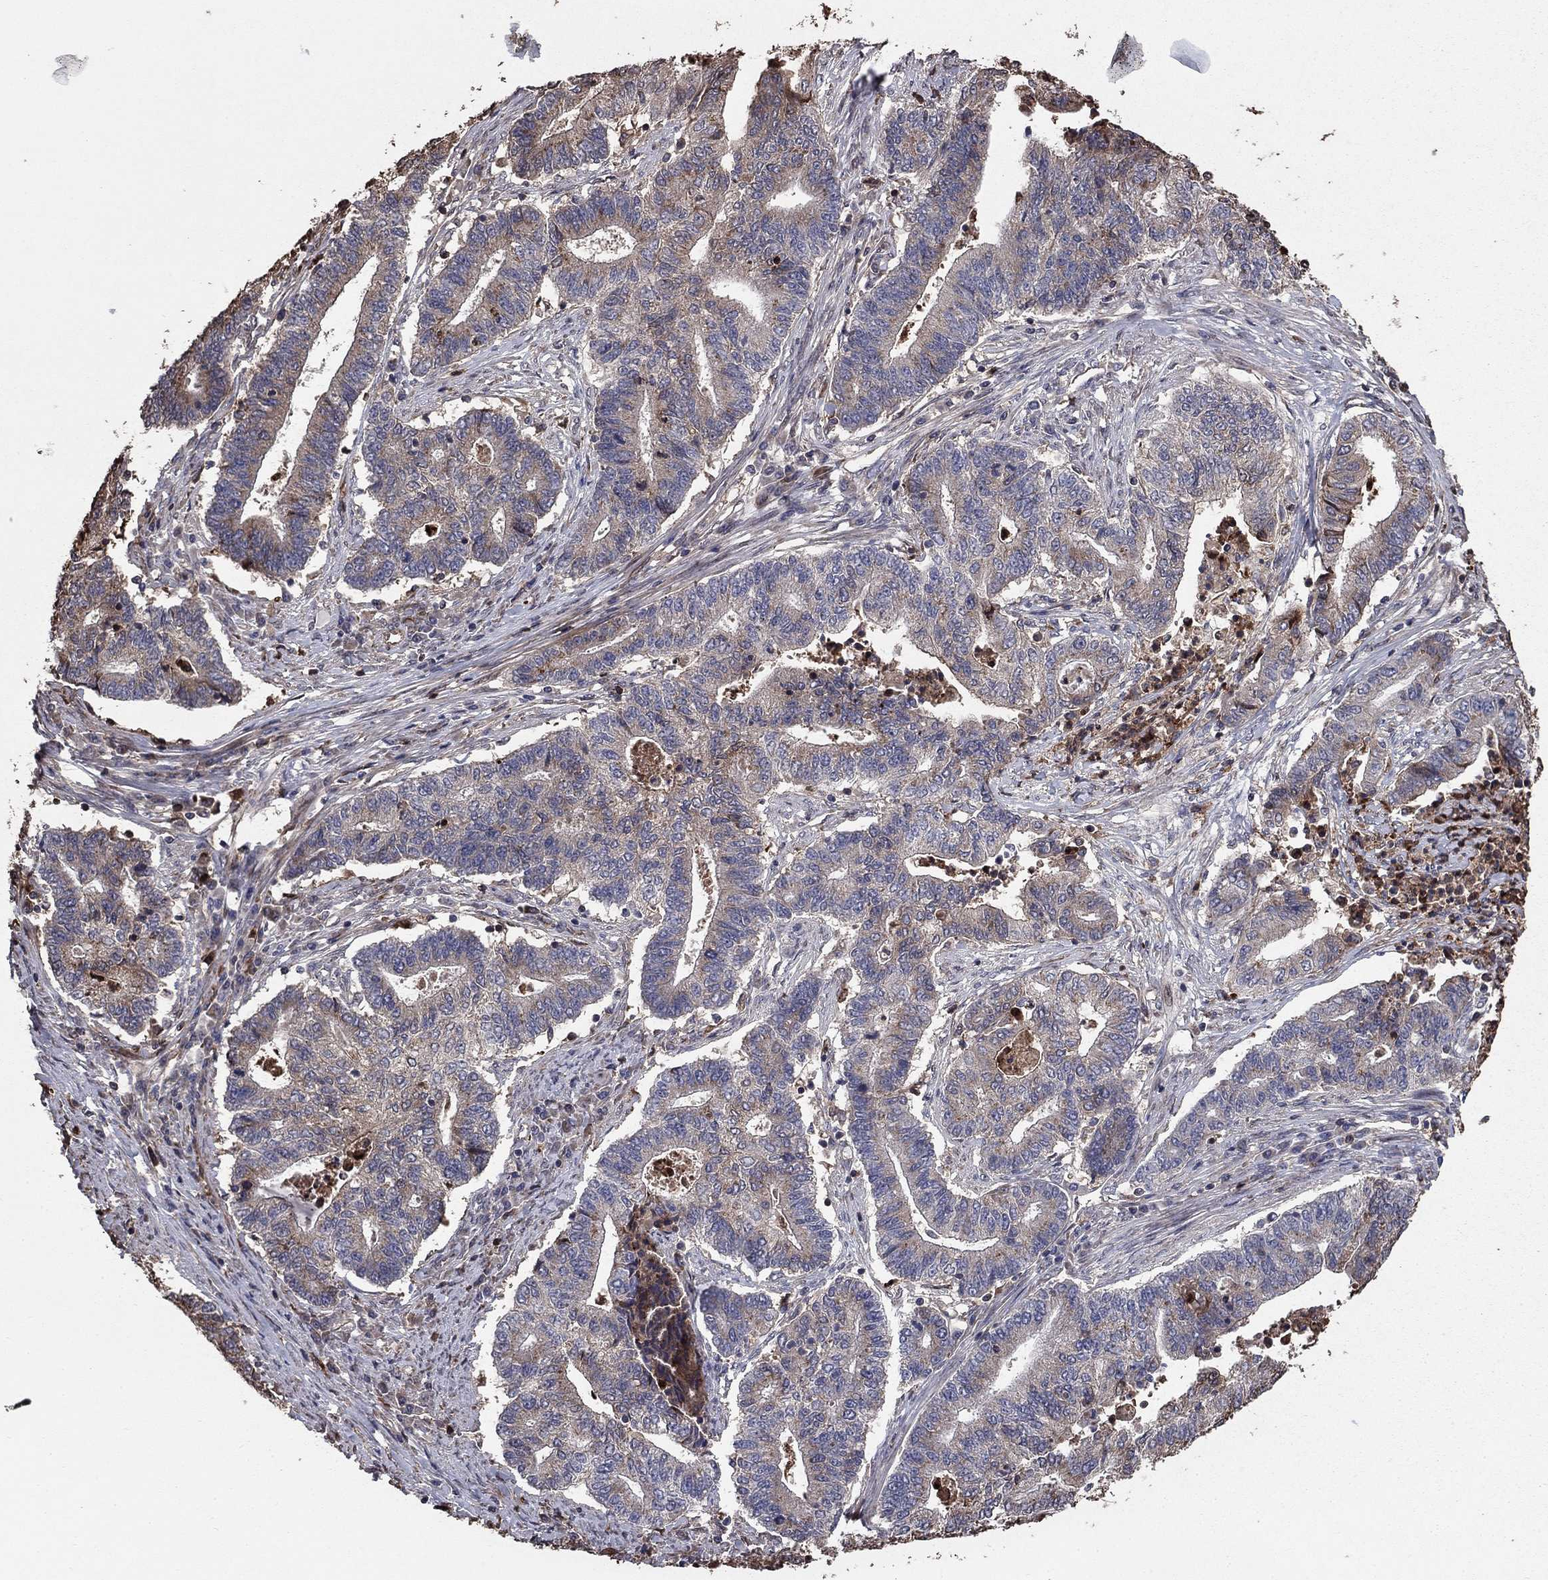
{"staining": {"intensity": "negative", "quantity": "none", "location": "none"}, "tissue": "endometrial cancer", "cell_type": "Tumor cells", "image_type": "cancer", "snomed": [{"axis": "morphology", "description": "Adenocarcinoma, NOS"}, {"axis": "topography", "description": "Uterus"}, {"axis": "topography", "description": "Endometrium"}], "caption": "This micrograph is of adenocarcinoma (endometrial) stained with immunohistochemistry (IHC) to label a protein in brown with the nuclei are counter-stained blue. There is no positivity in tumor cells. Brightfield microscopy of immunohistochemistry (IHC) stained with DAB (brown) and hematoxylin (blue), captured at high magnification.", "gene": "GYG1", "patient": {"sex": "female", "age": 54}}